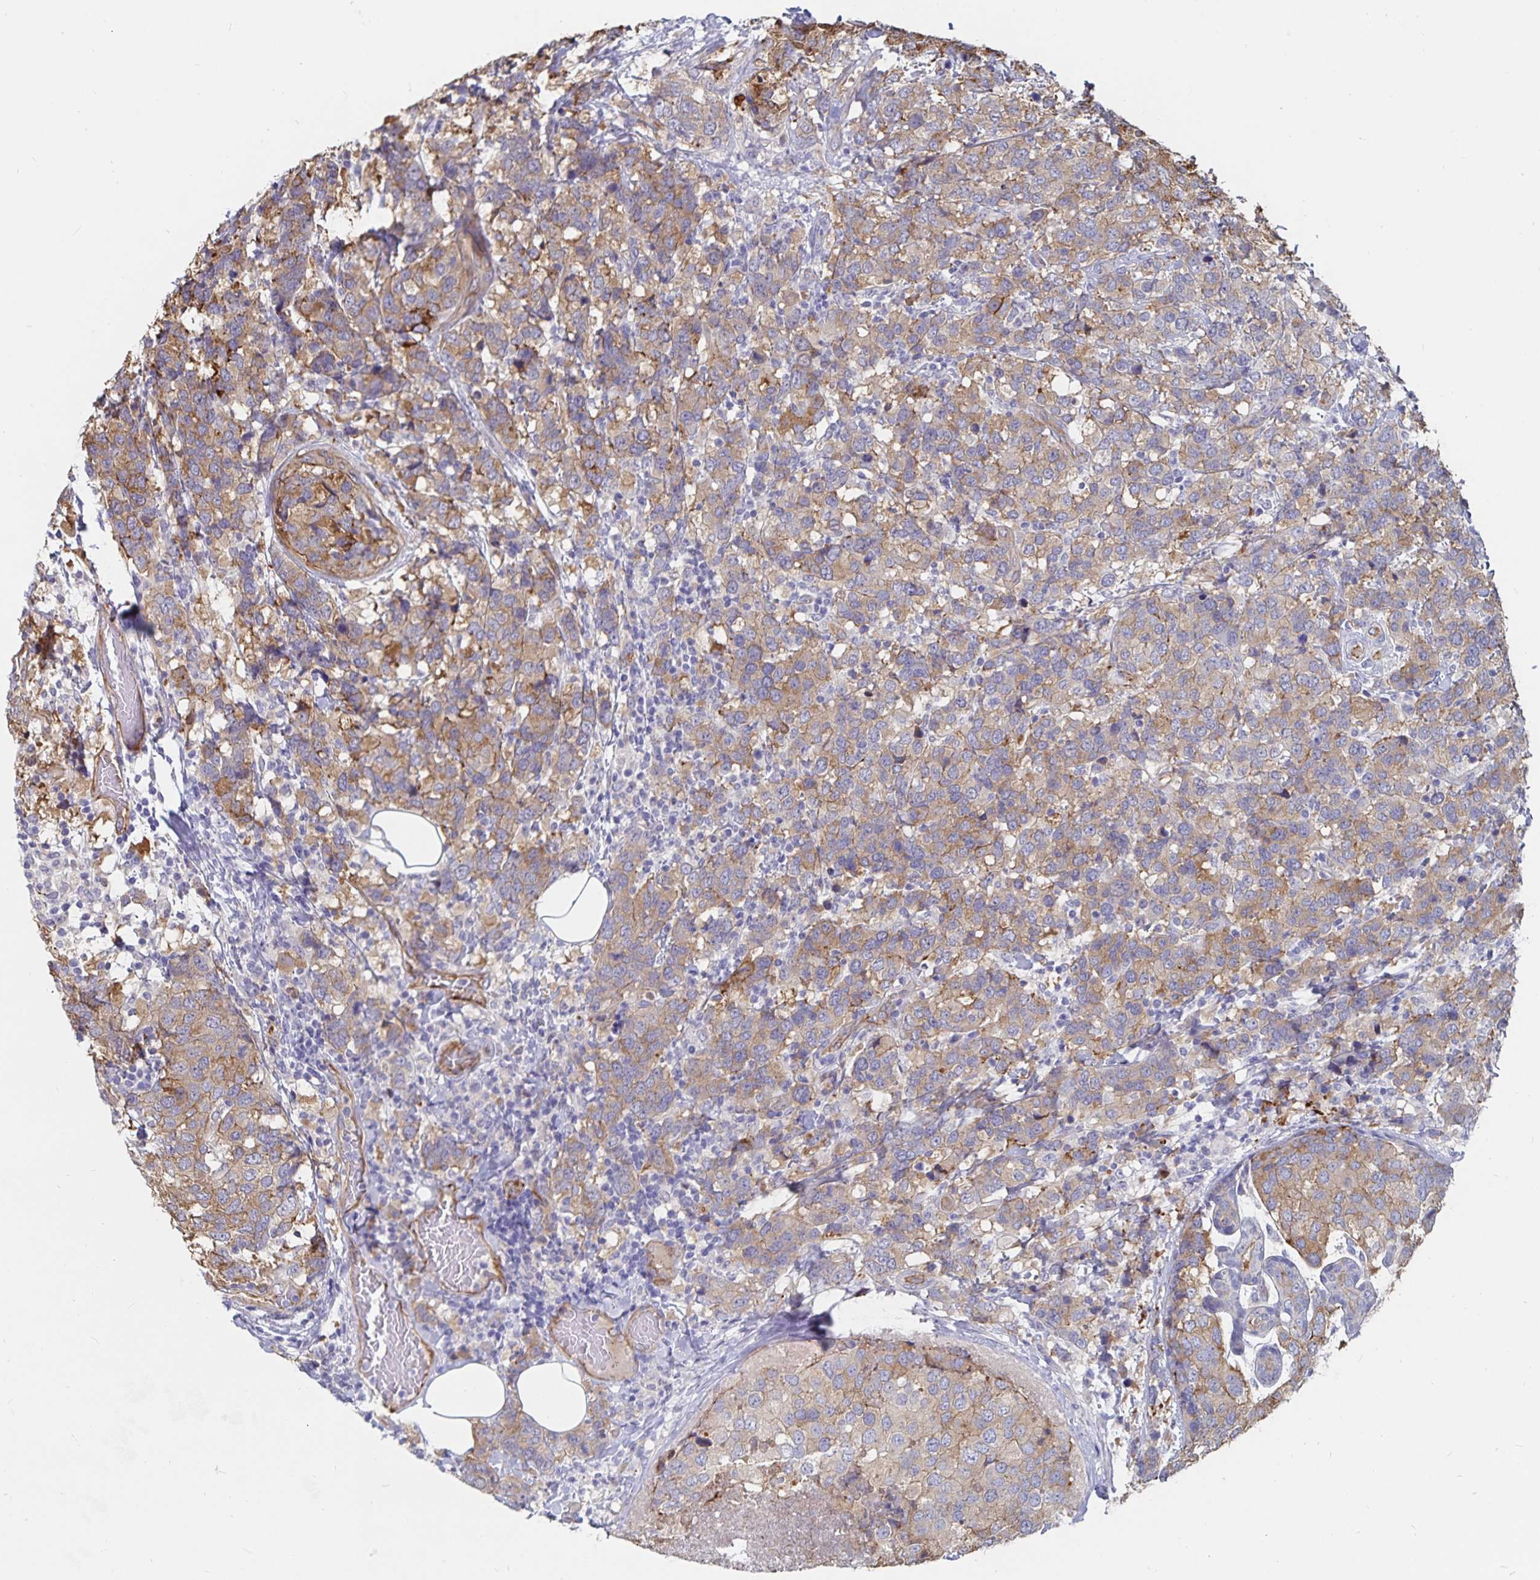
{"staining": {"intensity": "weak", "quantity": ">75%", "location": "cytoplasmic/membranous"}, "tissue": "breast cancer", "cell_type": "Tumor cells", "image_type": "cancer", "snomed": [{"axis": "morphology", "description": "Lobular carcinoma"}, {"axis": "topography", "description": "Breast"}], "caption": "Protein expression analysis of breast lobular carcinoma exhibits weak cytoplasmic/membranous positivity in approximately >75% of tumor cells.", "gene": "SSTR1", "patient": {"sex": "female", "age": 59}}